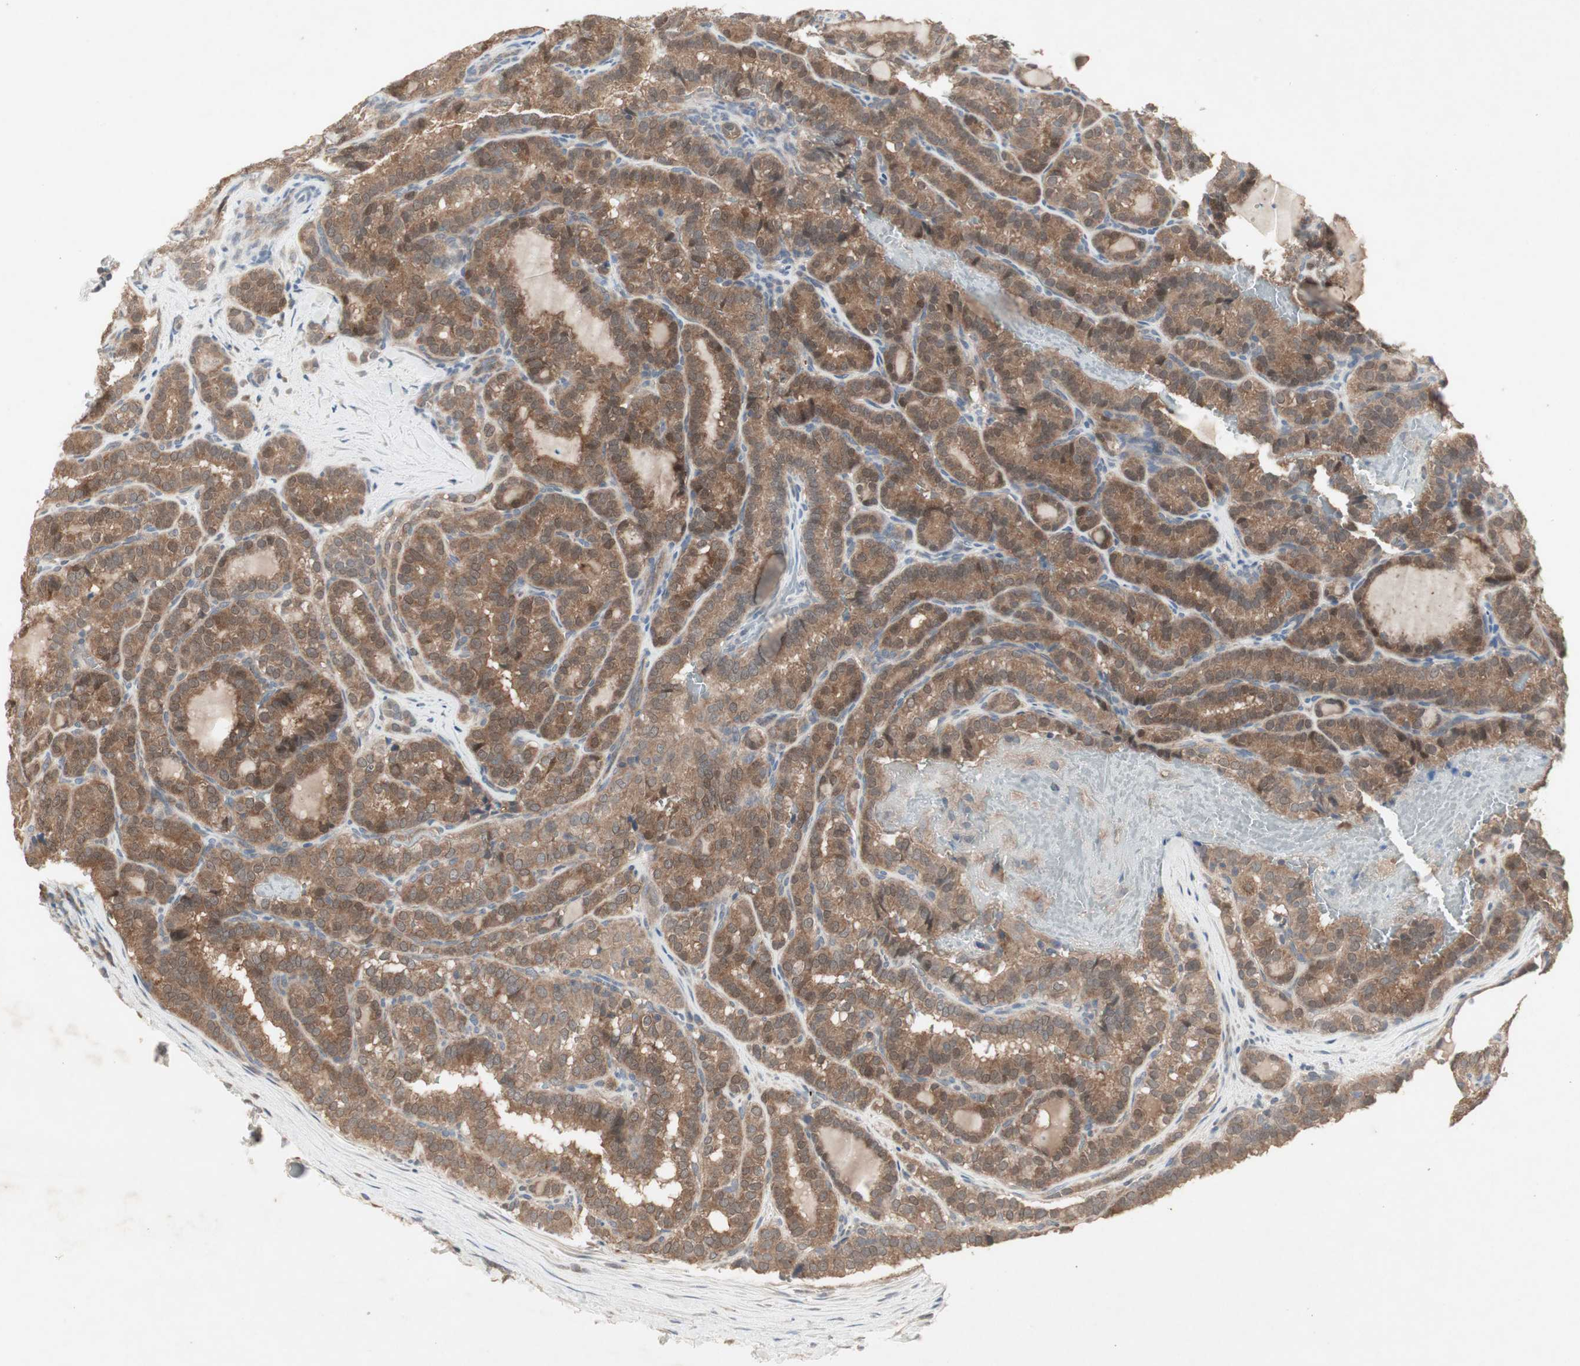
{"staining": {"intensity": "strong", "quantity": ">75%", "location": "cytoplasmic/membranous"}, "tissue": "thyroid cancer", "cell_type": "Tumor cells", "image_type": "cancer", "snomed": [{"axis": "morphology", "description": "Normal tissue, NOS"}, {"axis": "morphology", "description": "Papillary adenocarcinoma, NOS"}, {"axis": "topography", "description": "Thyroid gland"}], "caption": "This is an image of immunohistochemistry (IHC) staining of thyroid cancer, which shows strong positivity in the cytoplasmic/membranous of tumor cells.", "gene": "JMJD7-PLA2G4B", "patient": {"sex": "female", "age": 30}}